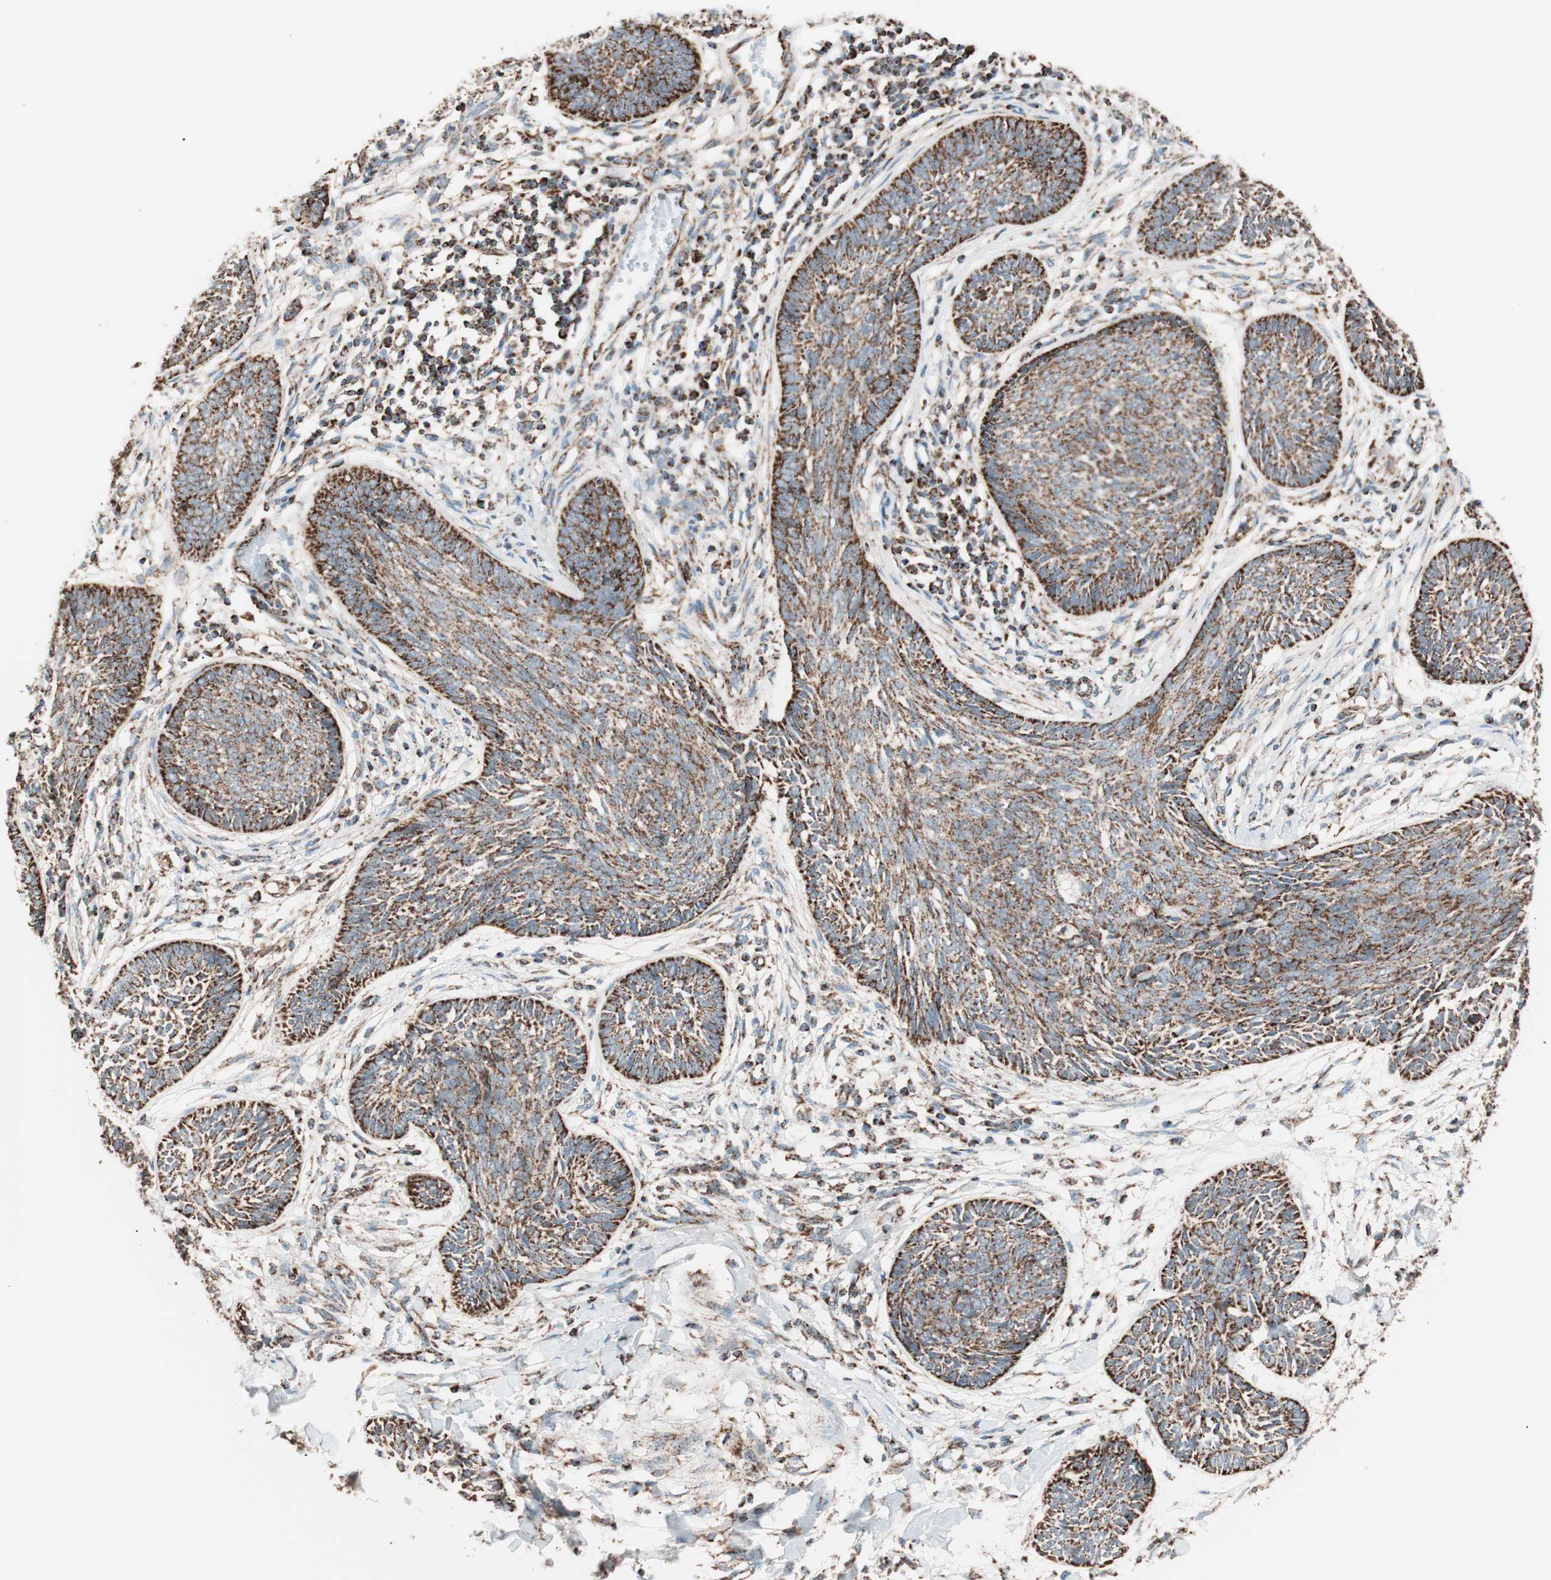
{"staining": {"intensity": "strong", "quantity": ">75%", "location": "cytoplasmic/membranous"}, "tissue": "skin cancer", "cell_type": "Tumor cells", "image_type": "cancer", "snomed": [{"axis": "morphology", "description": "Papilloma, NOS"}, {"axis": "morphology", "description": "Basal cell carcinoma"}, {"axis": "topography", "description": "Skin"}], "caption": "Immunohistochemical staining of human basal cell carcinoma (skin) displays strong cytoplasmic/membranous protein expression in about >75% of tumor cells.", "gene": "TOMM22", "patient": {"sex": "male", "age": 87}}